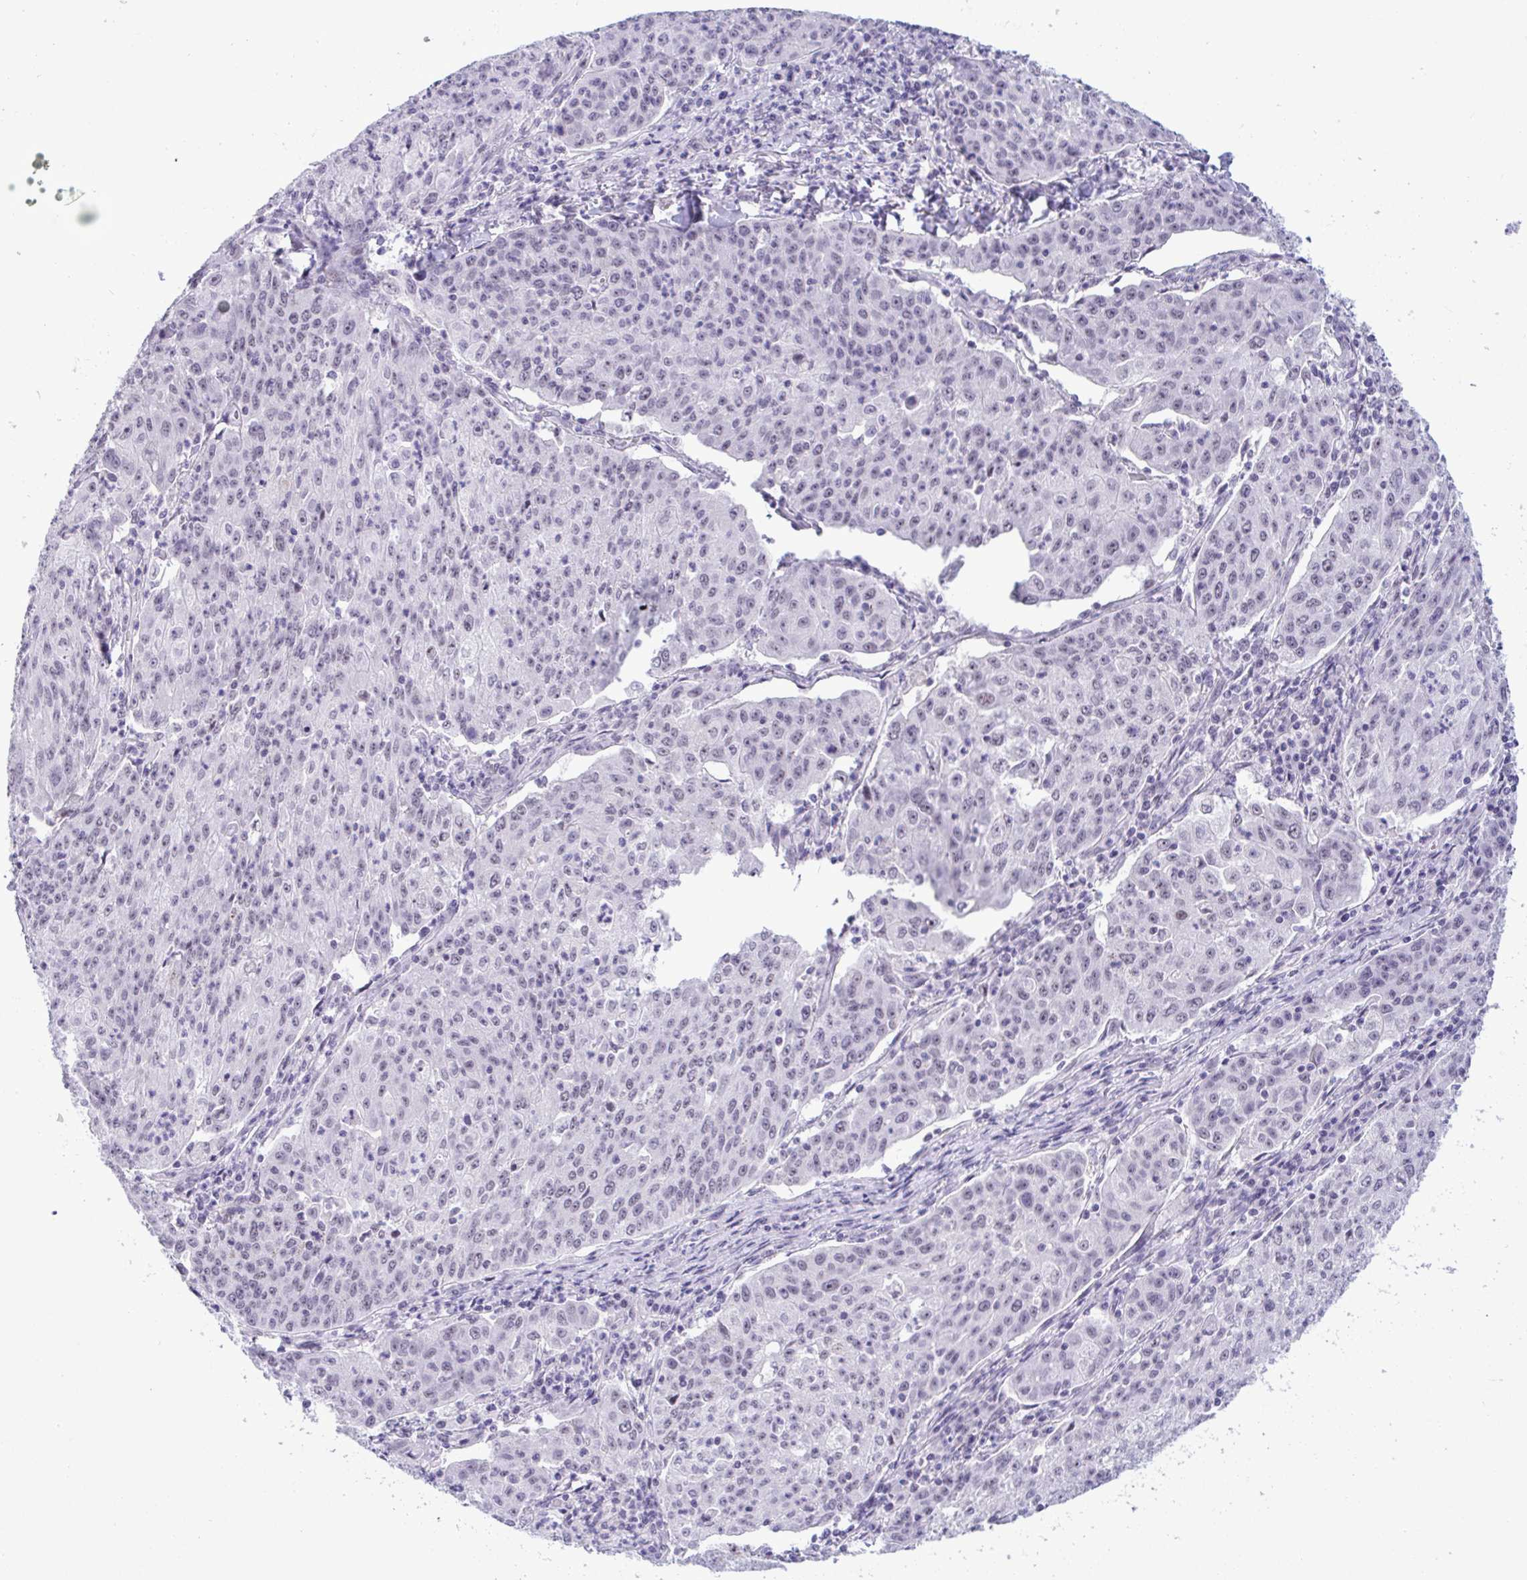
{"staining": {"intensity": "negative", "quantity": "none", "location": "none"}, "tissue": "lung cancer", "cell_type": "Tumor cells", "image_type": "cancer", "snomed": [{"axis": "morphology", "description": "Squamous cell carcinoma, NOS"}, {"axis": "morphology", "description": "Squamous cell carcinoma, metastatic, NOS"}, {"axis": "topography", "description": "Bronchus"}, {"axis": "topography", "description": "Lung"}], "caption": "Lung cancer was stained to show a protein in brown. There is no significant positivity in tumor cells.", "gene": "YBX2", "patient": {"sex": "male", "age": 62}}